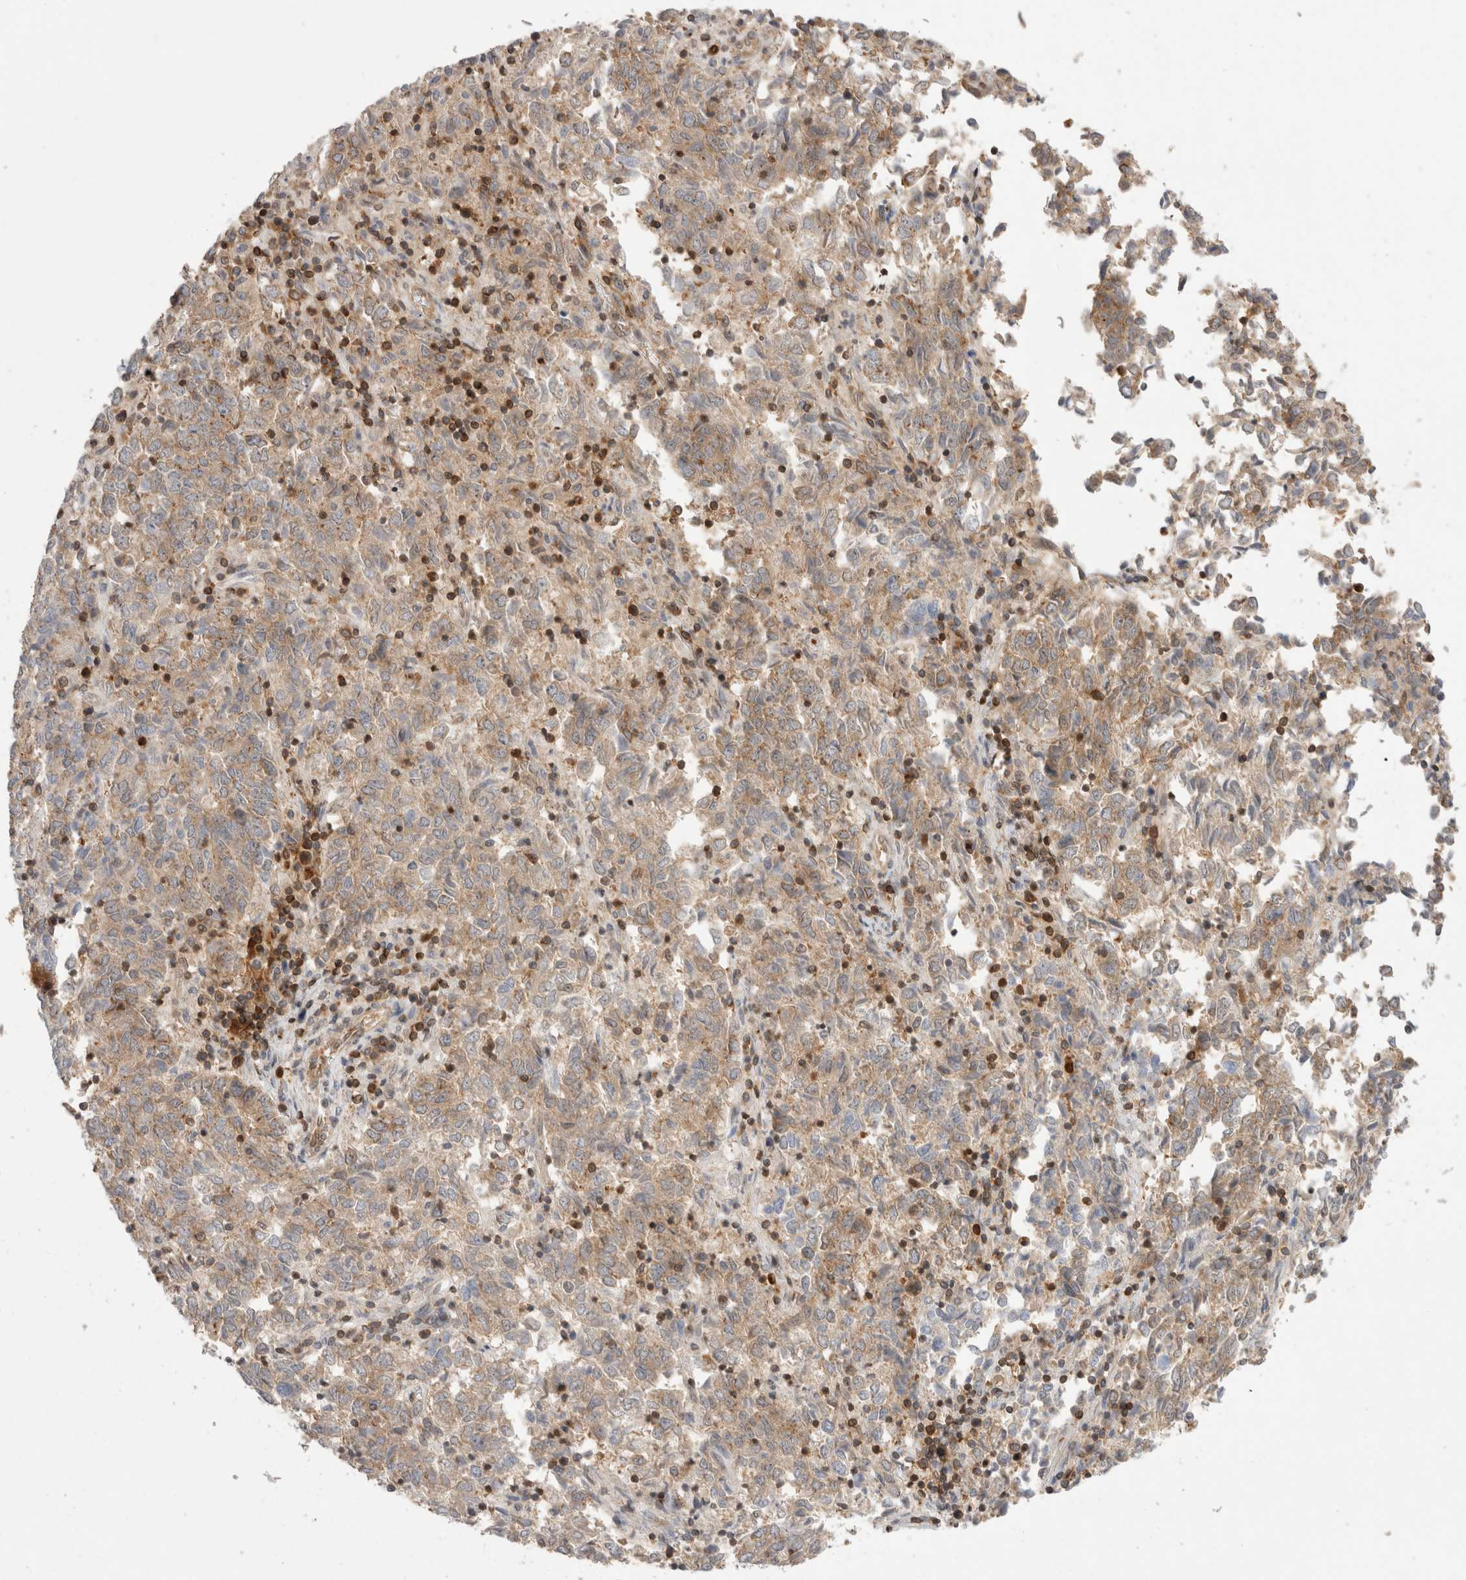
{"staining": {"intensity": "weak", "quantity": ">75%", "location": "cytoplasmic/membranous"}, "tissue": "endometrial cancer", "cell_type": "Tumor cells", "image_type": "cancer", "snomed": [{"axis": "morphology", "description": "Adenocarcinoma, NOS"}, {"axis": "topography", "description": "Endometrium"}], "caption": "Endometrial cancer (adenocarcinoma) was stained to show a protein in brown. There is low levels of weak cytoplasmic/membranous expression in about >75% of tumor cells. (DAB = brown stain, brightfield microscopy at high magnification).", "gene": "NFKB1", "patient": {"sex": "female", "age": 80}}